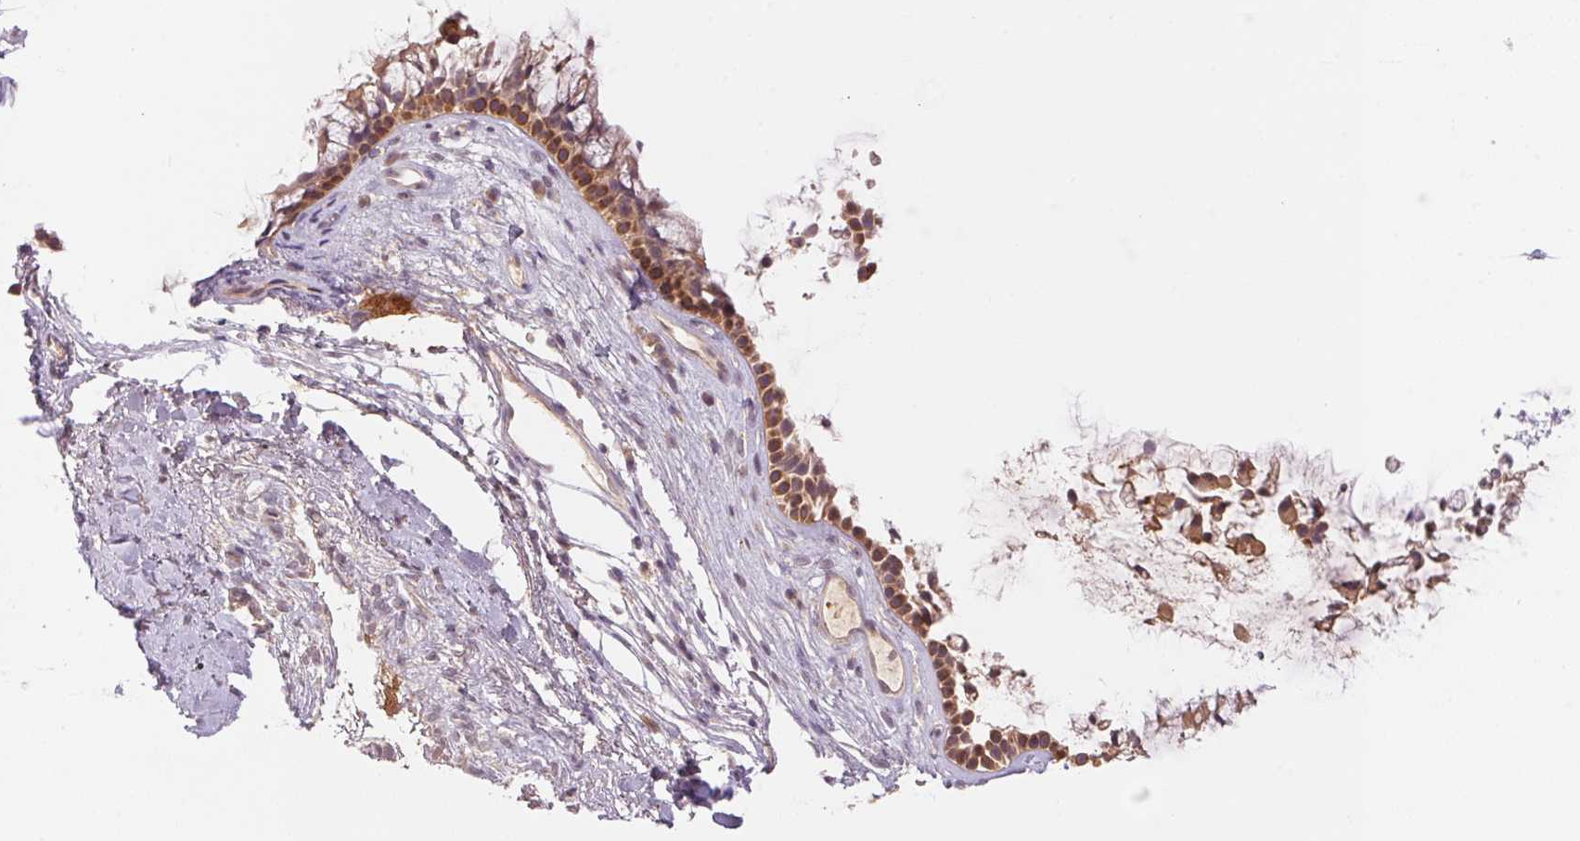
{"staining": {"intensity": "moderate", "quantity": ">75%", "location": "cytoplasmic/membranous"}, "tissue": "nasopharynx", "cell_type": "Respiratory epithelial cells", "image_type": "normal", "snomed": [{"axis": "morphology", "description": "Normal tissue, NOS"}, {"axis": "topography", "description": "Nasopharynx"}], "caption": "Approximately >75% of respiratory epithelial cells in benign human nasopharynx demonstrate moderate cytoplasmic/membranous protein staining as visualized by brown immunohistochemical staining.", "gene": "BNIP5", "patient": {"sex": "female", "age": 75}}